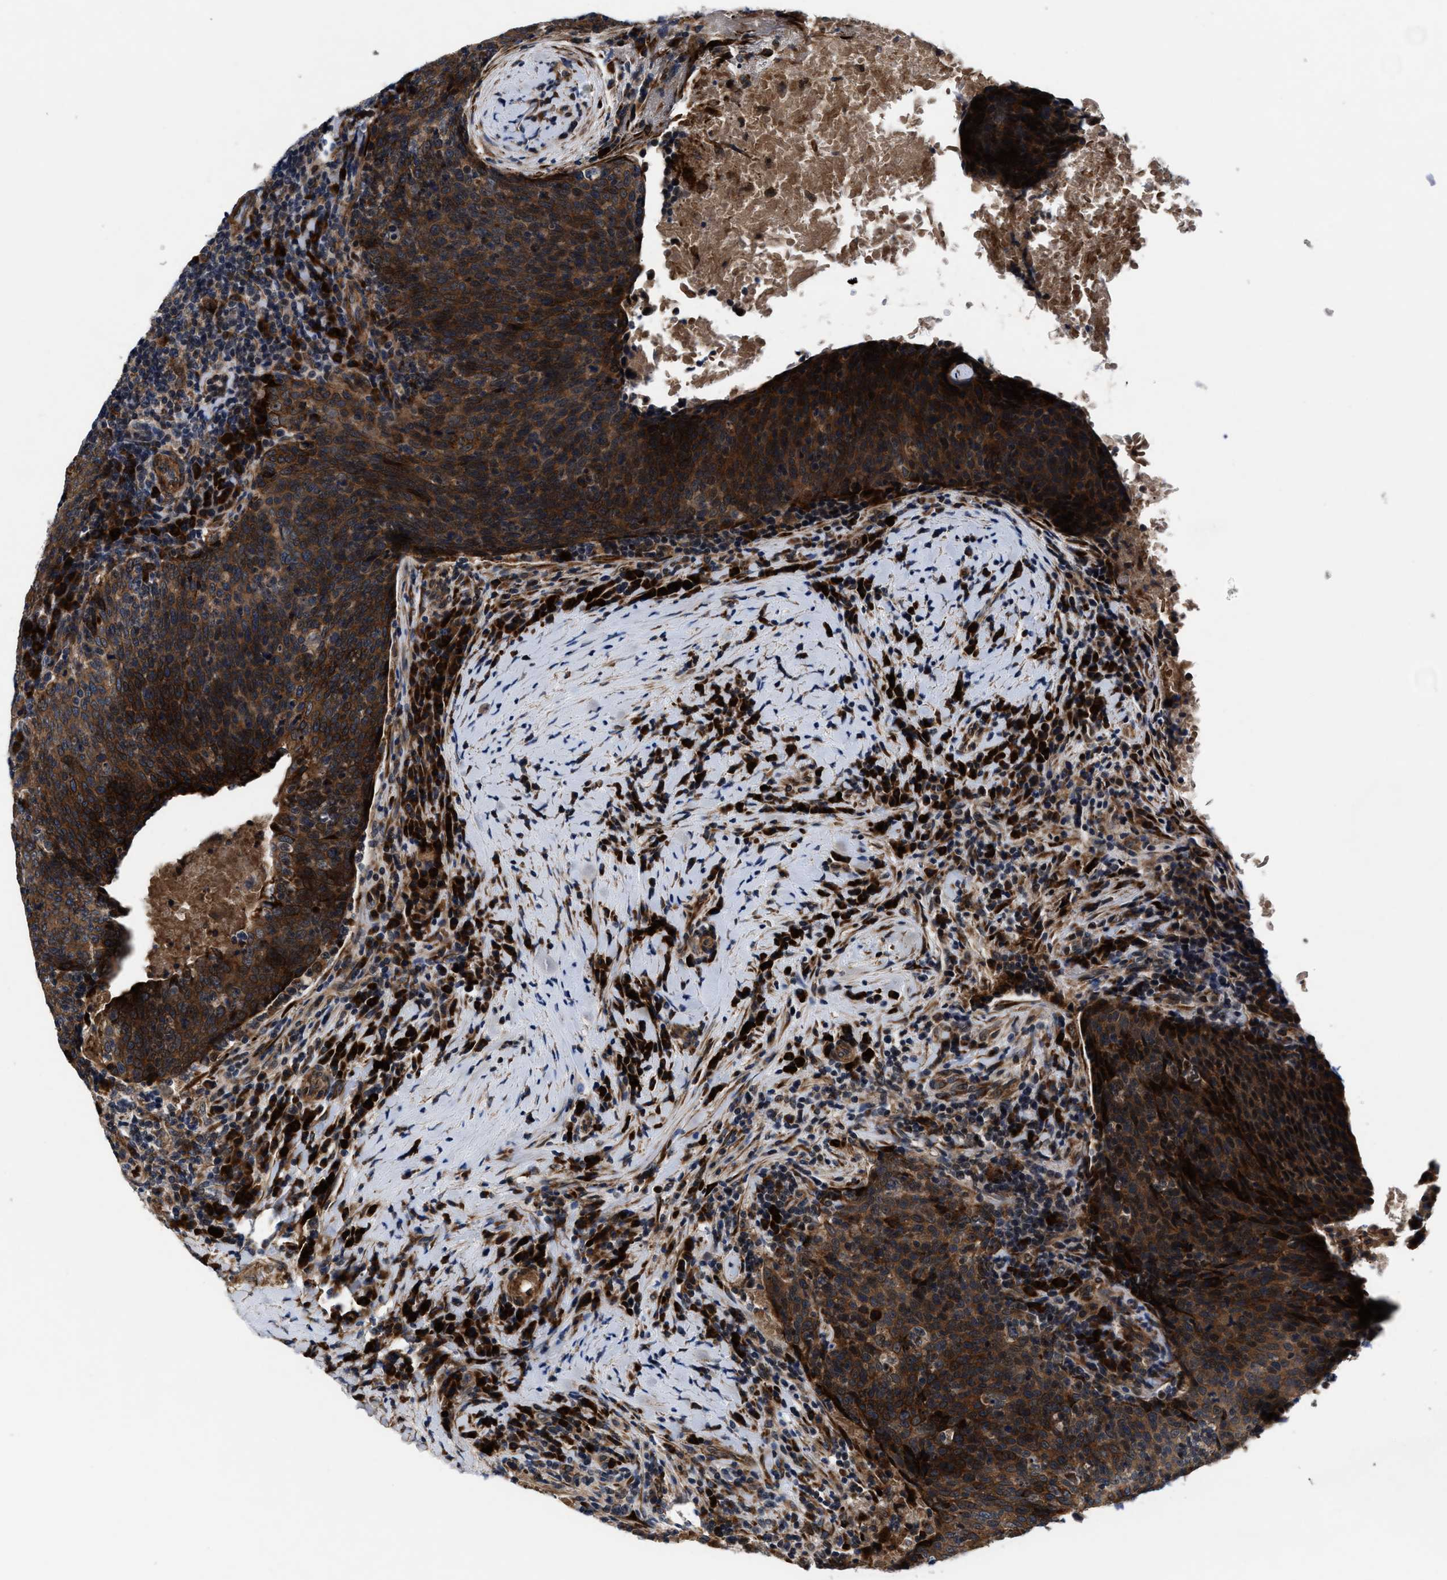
{"staining": {"intensity": "strong", "quantity": ">75%", "location": "cytoplasmic/membranous"}, "tissue": "head and neck cancer", "cell_type": "Tumor cells", "image_type": "cancer", "snomed": [{"axis": "morphology", "description": "Squamous cell carcinoma, NOS"}, {"axis": "morphology", "description": "Squamous cell carcinoma, metastatic, NOS"}, {"axis": "topography", "description": "Lymph node"}, {"axis": "topography", "description": "Head-Neck"}], "caption": "About >75% of tumor cells in human metastatic squamous cell carcinoma (head and neck) exhibit strong cytoplasmic/membranous protein staining as visualized by brown immunohistochemical staining.", "gene": "SLC12A2", "patient": {"sex": "male", "age": 62}}